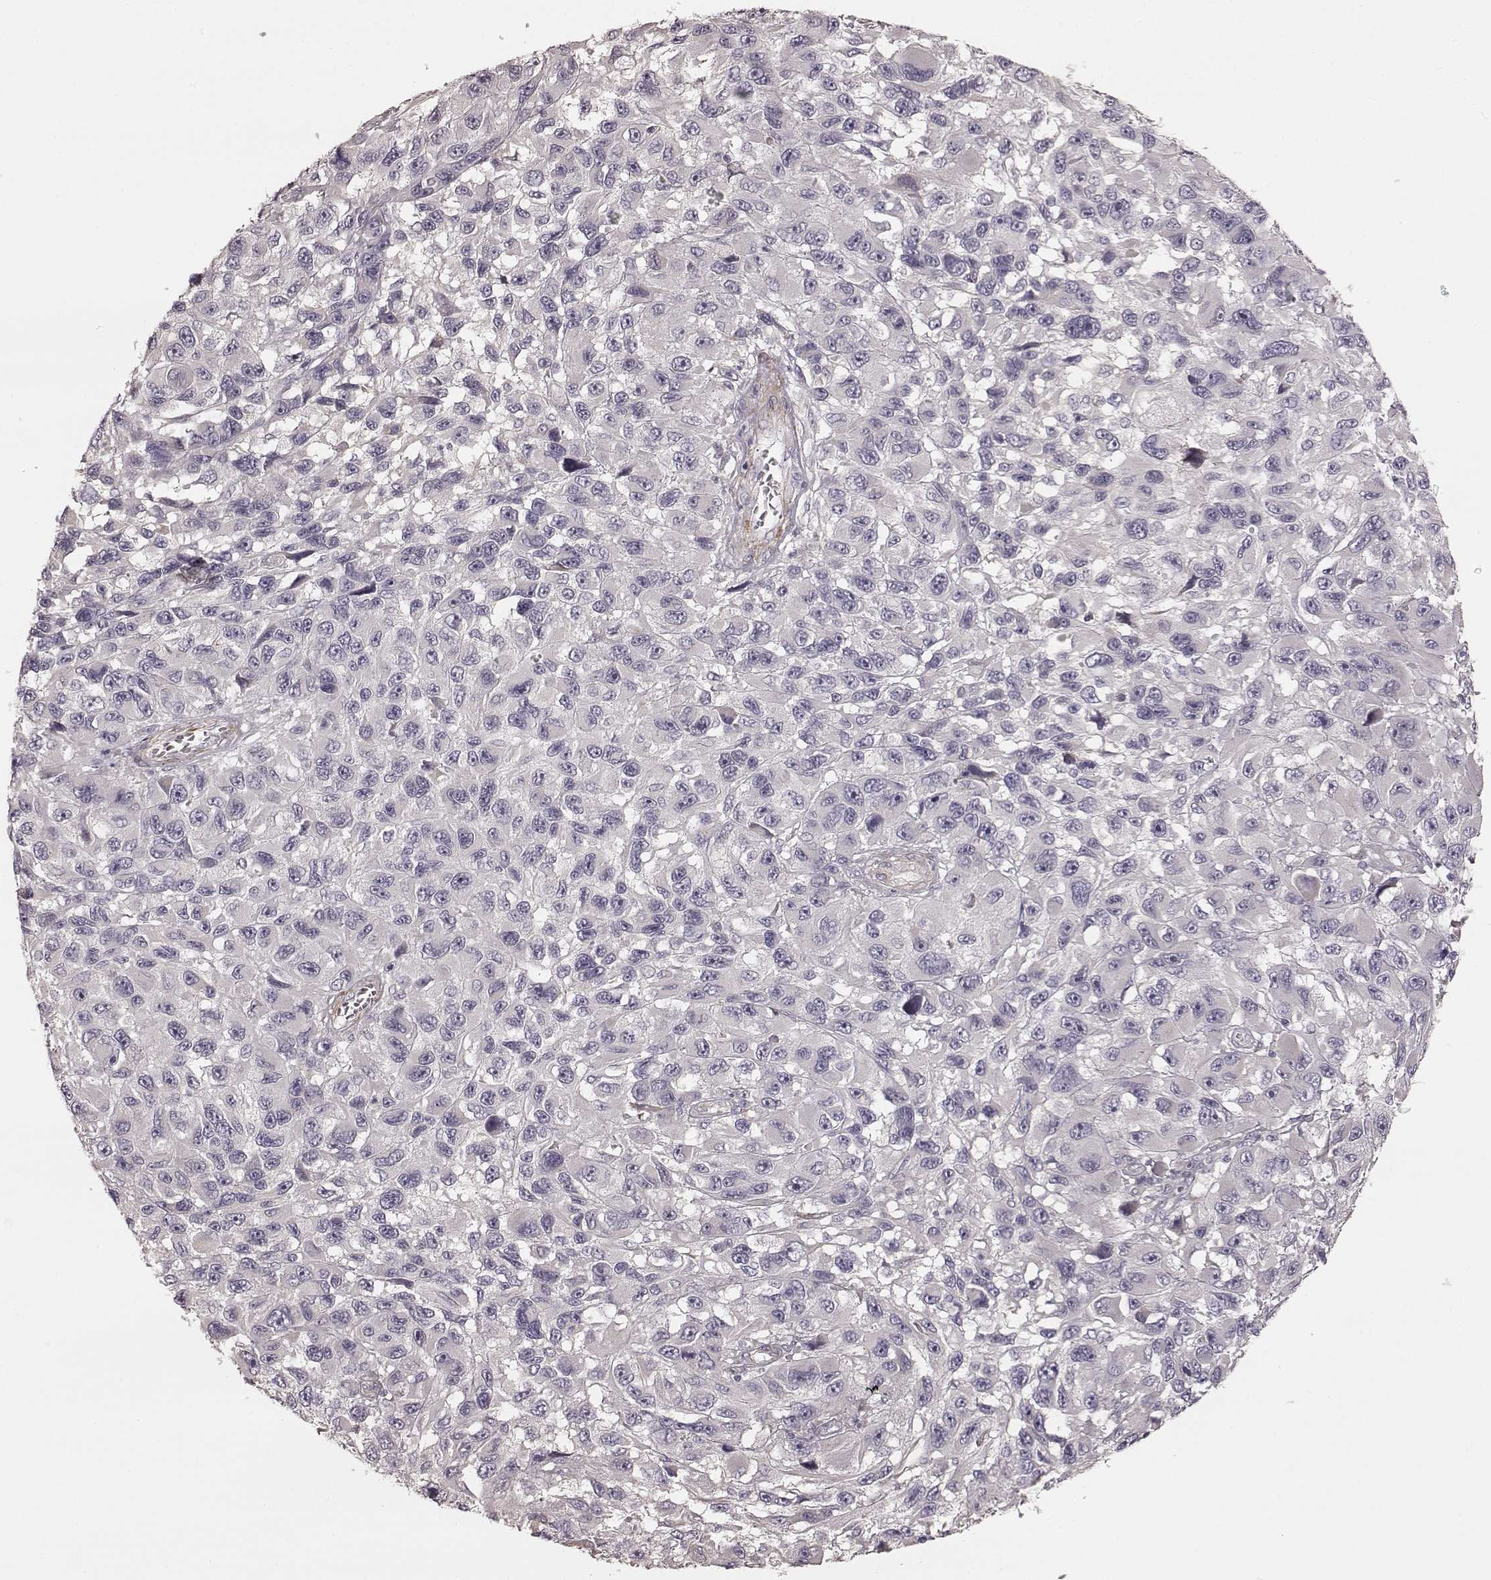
{"staining": {"intensity": "negative", "quantity": "none", "location": "none"}, "tissue": "melanoma", "cell_type": "Tumor cells", "image_type": "cancer", "snomed": [{"axis": "morphology", "description": "Malignant melanoma, NOS"}, {"axis": "topography", "description": "Skin"}], "caption": "Immunohistochemical staining of human malignant melanoma shows no significant positivity in tumor cells. (DAB (3,3'-diaminobenzidine) immunohistochemistry (IHC), high magnification).", "gene": "KCNJ9", "patient": {"sex": "male", "age": 53}}